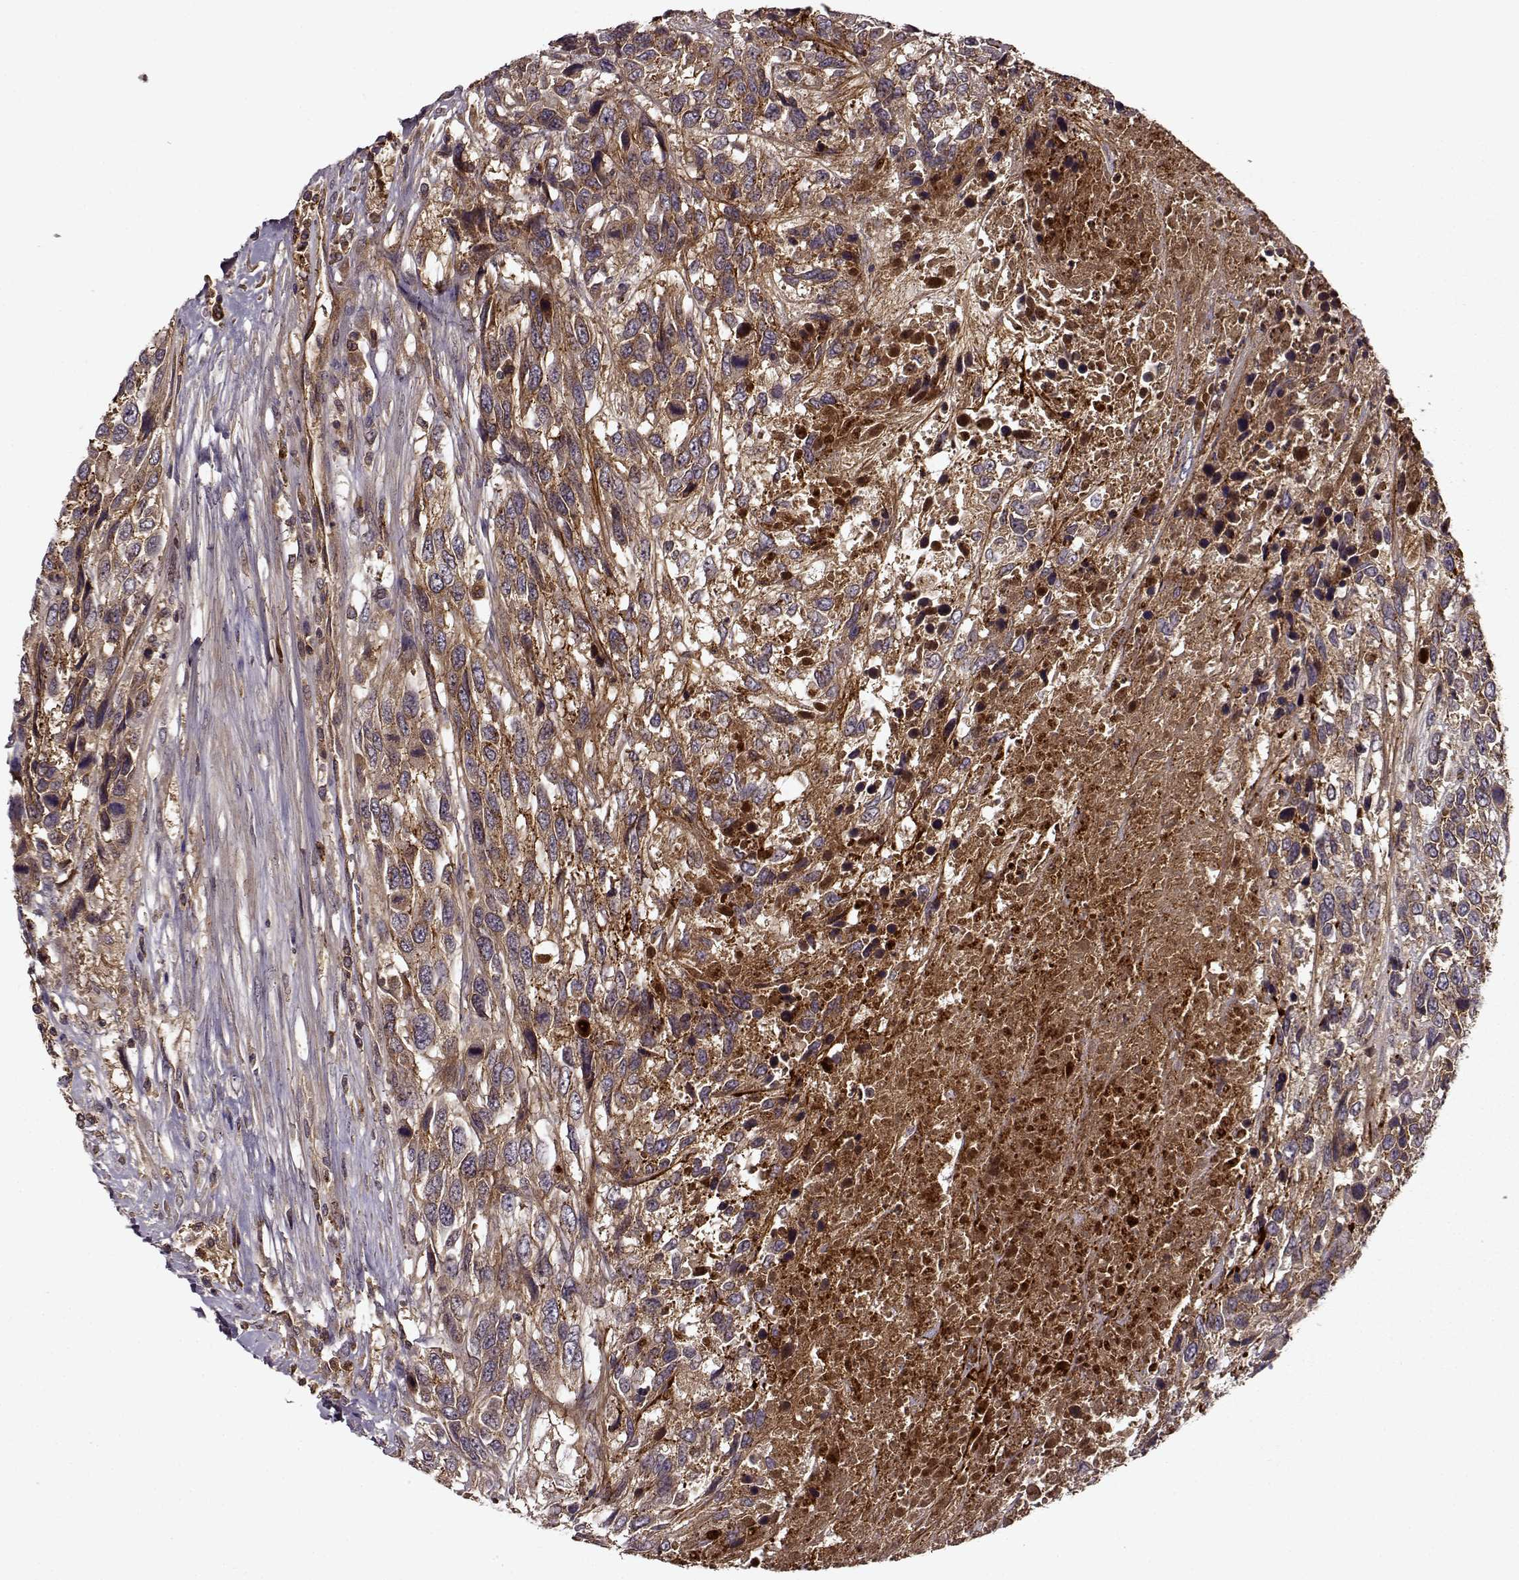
{"staining": {"intensity": "moderate", "quantity": ">75%", "location": "cytoplasmic/membranous"}, "tissue": "urothelial cancer", "cell_type": "Tumor cells", "image_type": "cancer", "snomed": [{"axis": "morphology", "description": "Urothelial carcinoma, High grade"}, {"axis": "topography", "description": "Urinary bladder"}], "caption": "Immunohistochemical staining of urothelial cancer exhibits moderate cytoplasmic/membranous protein positivity in approximately >75% of tumor cells. (Brightfield microscopy of DAB IHC at high magnification).", "gene": "IFRD2", "patient": {"sex": "female", "age": 70}}